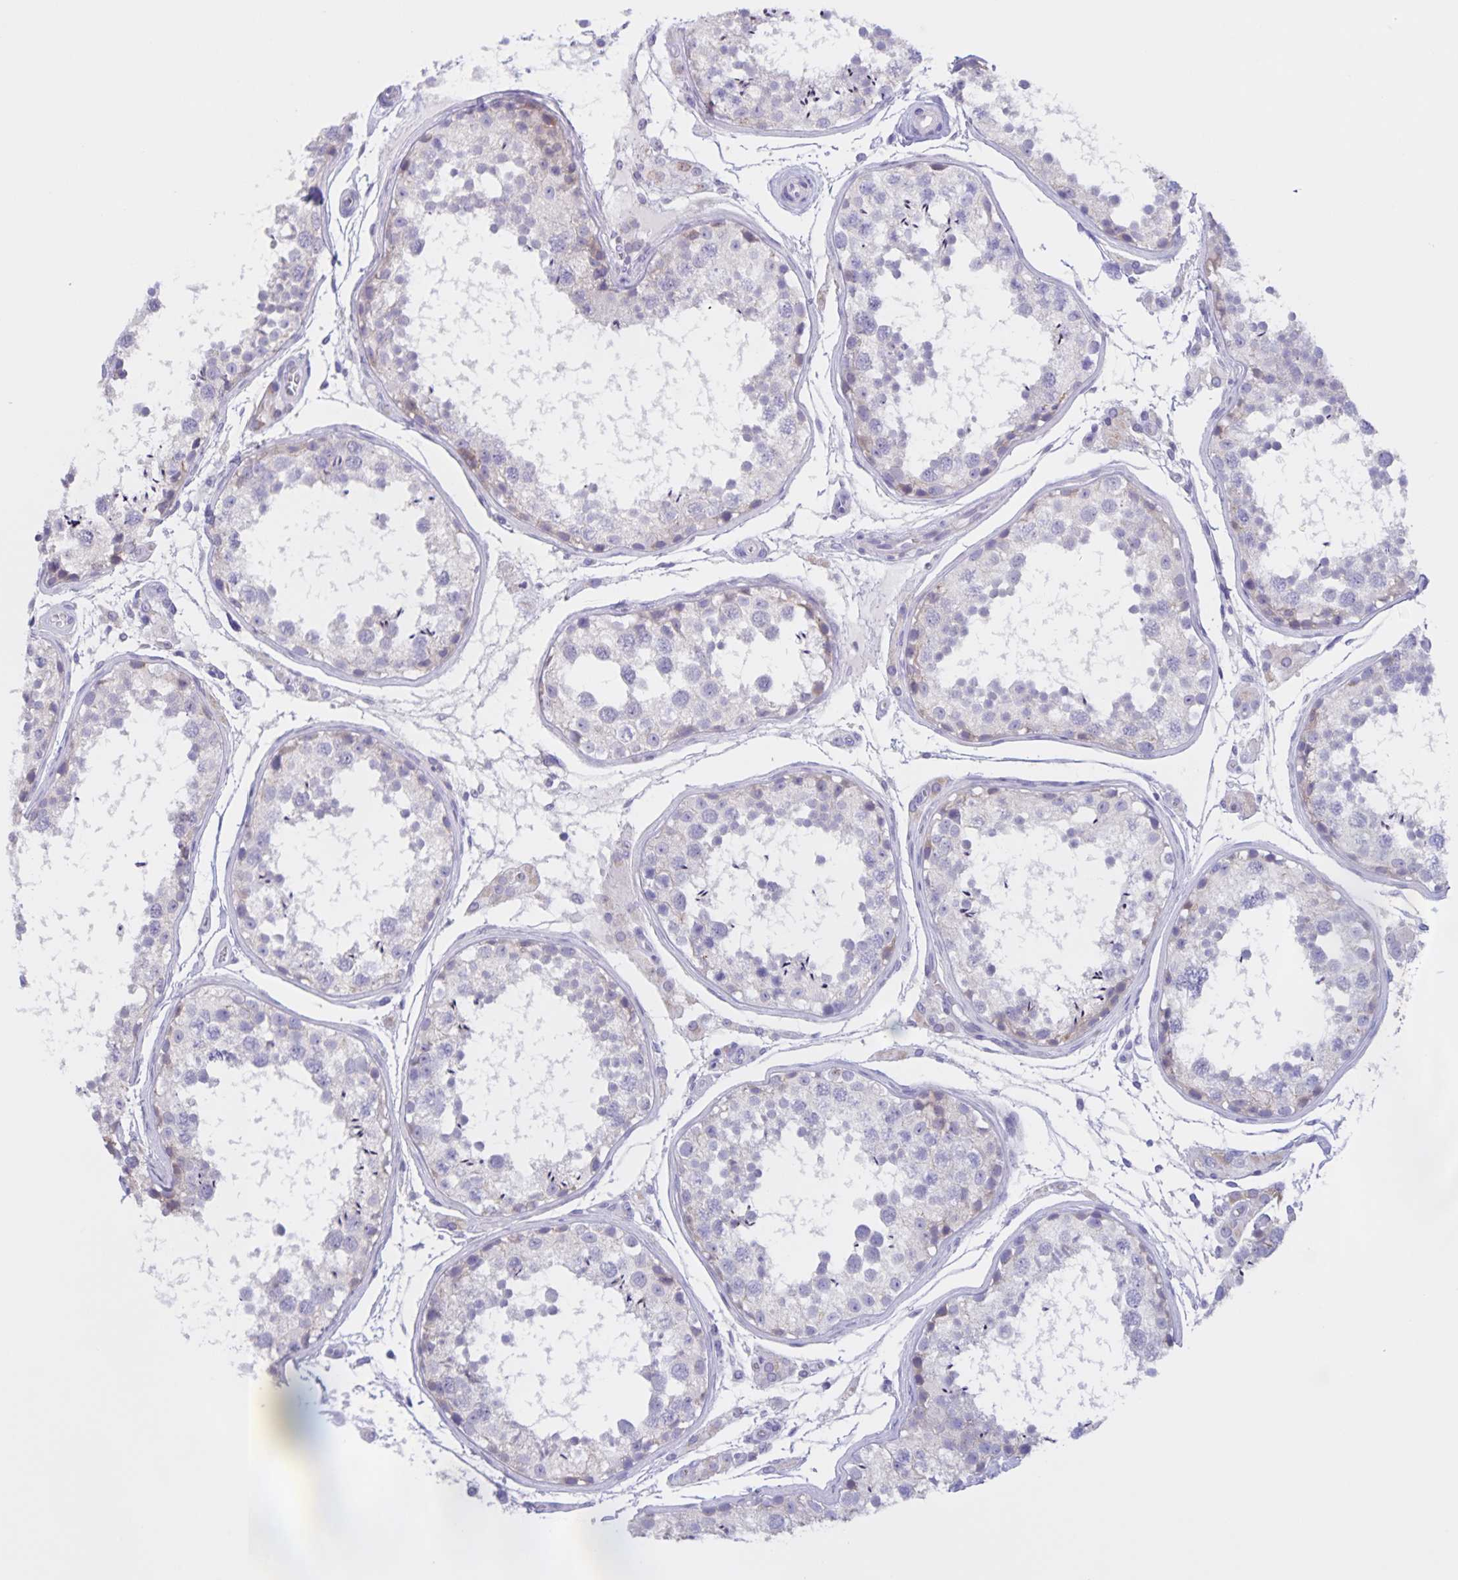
{"staining": {"intensity": "negative", "quantity": "none", "location": "none"}, "tissue": "testis", "cell_type": "Cells in seminiferous ducts", "image_type": "normal", "snomed": [{"axis": "morphology", "description": "Normal tissue, NOS"}, {"axis": "topography", "description": "Testis"}], "caption": "IHC image of normal human testis stained for a protein (brown), which demonstrates no staining in cells in seminiferous ducts. The staining was performed using DAB to visualize the protein expression in brown, while the nuclei were stained in blue with hematoxylin (Magnification: 20x).", "gene": "DMGDH", "patient": {"sex": "male", "age": 29}}